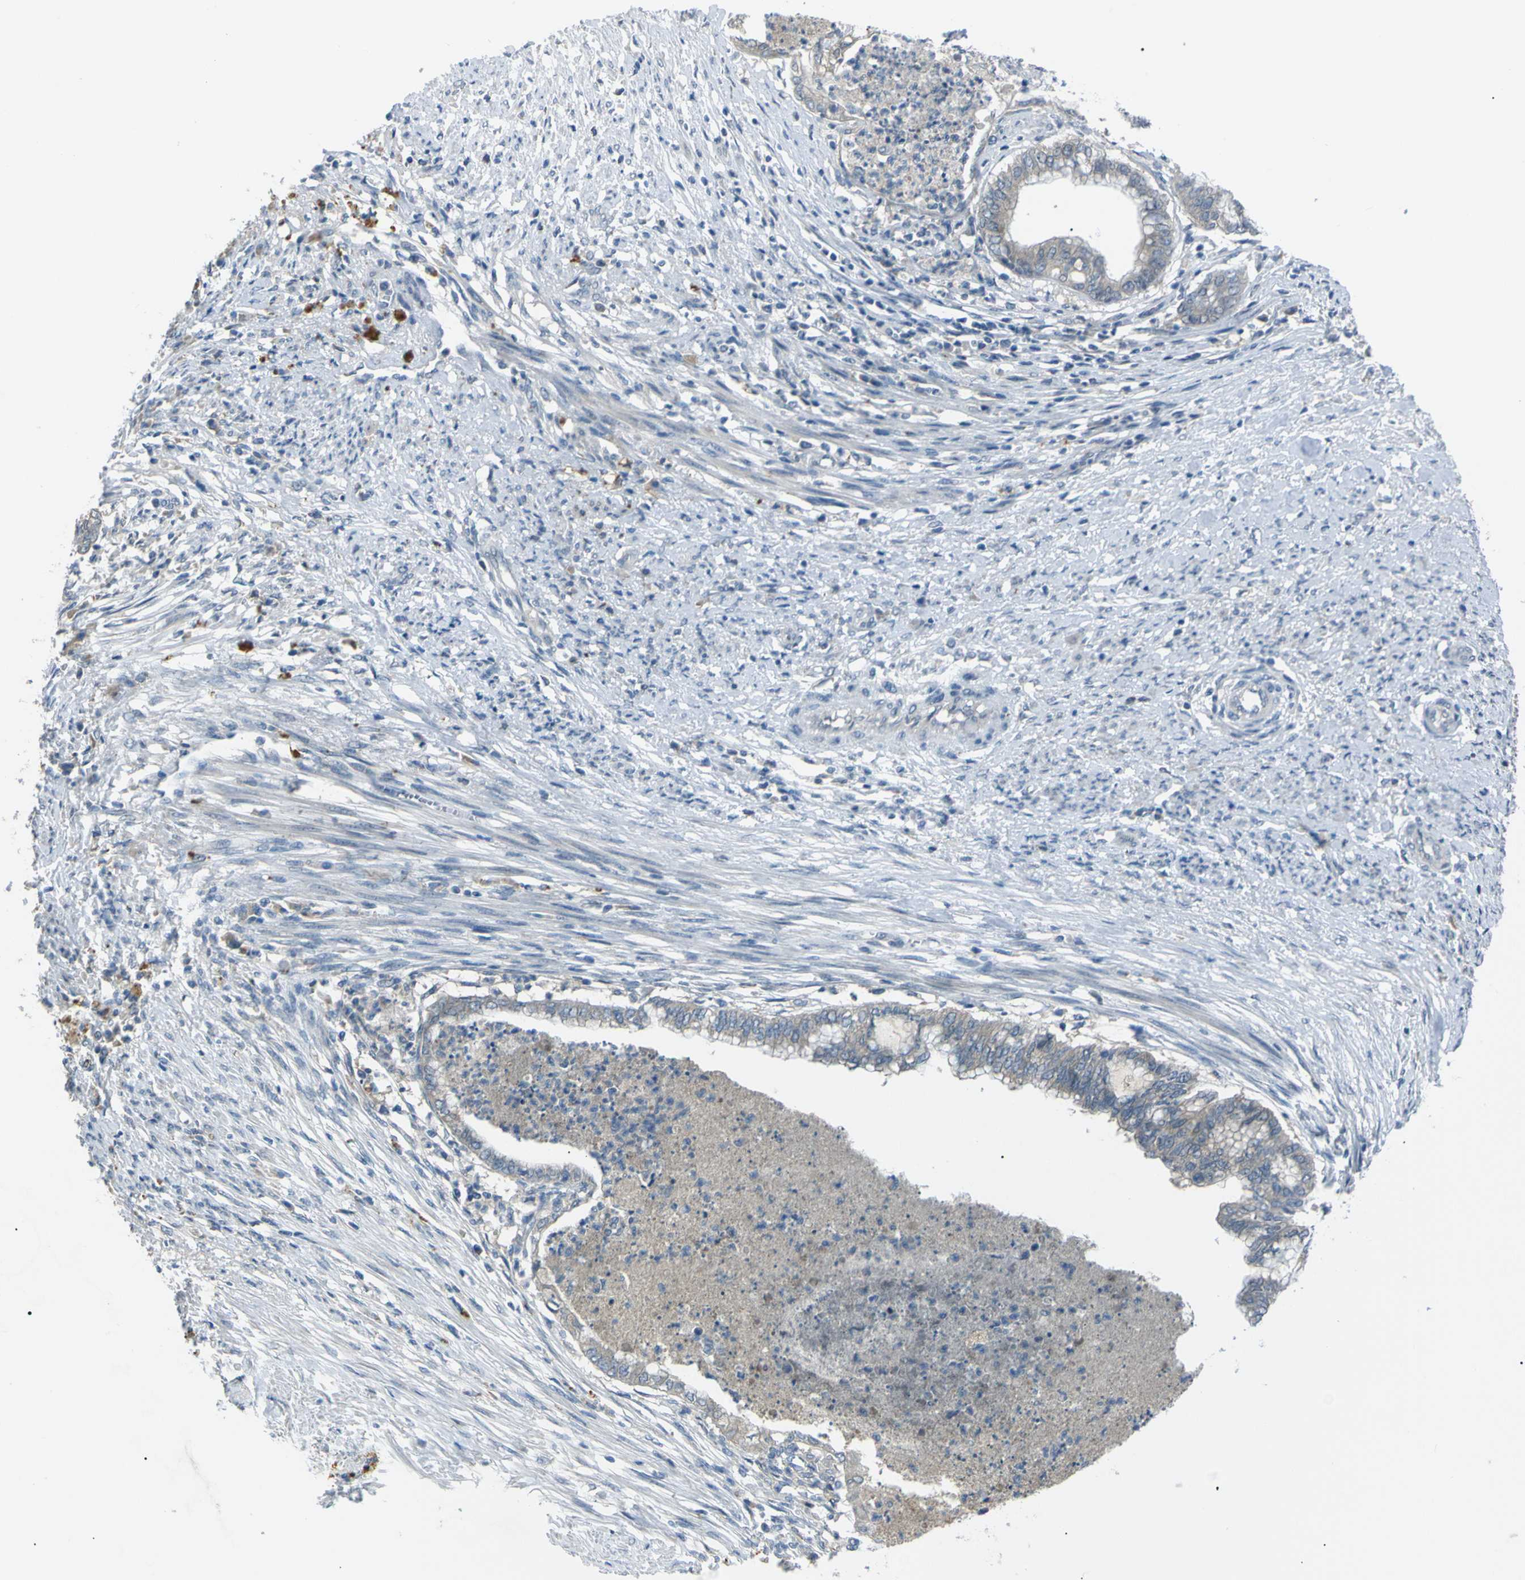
{"staining": {"intensity": "weak", "quantity": "<25%", "location": "cytoplasmic/membranous"}, "tissue": "endometrial cancer", "cell_type": "Tumor cells", "image_type": "cancer", "snomed": [{"axis": "morphology", "description": "Necrosis, NOS"}, {"axis": "morphology", "description": "Adenocarcinoma, NOS"}, {"axis": "topography", "description": "Endometrium"}], "caption": "The histopathology image shows no staining of tumor cells in adenocarcinoma (endometrial).", "gene": "C6orf89", "patient": {"sex": "female", "age": 79}}